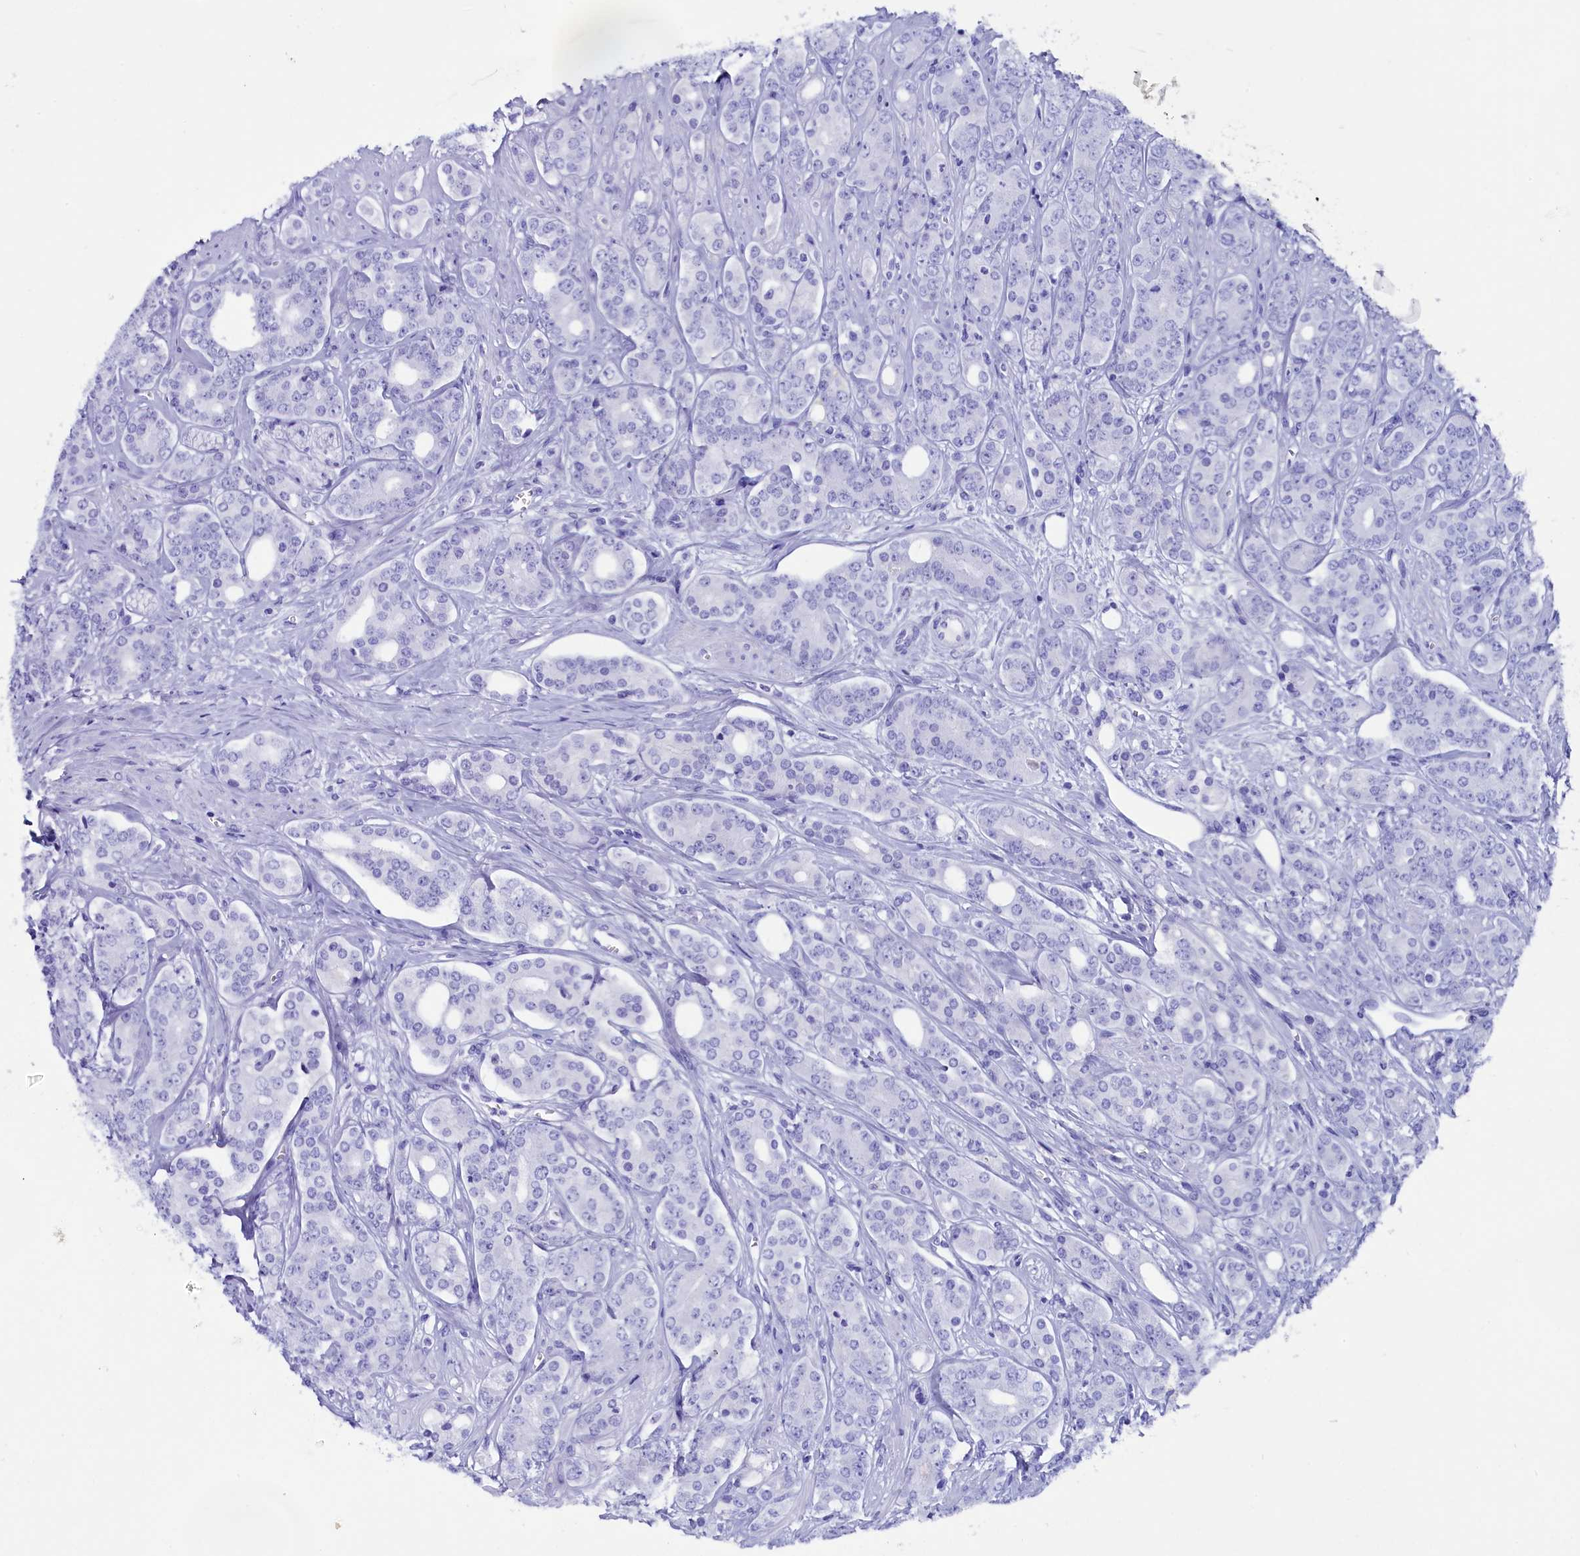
{"staining": {"intensity": "negative", "quantity": "none", "location": "none"}, "tissue": "prostate cancer", "cell_type": "Tumor cells", "image_type": "cancer", "snomed": [{"axis": "morphology", "description": "Adenocarcinoma, High grade"}, {"axis": "topography", "description": "Prostate"}], "caption": "Tumor cells show no significant protein positivity in prostate high-grade adenocarcinoma.", "gene": "ANKRD29", "patient": {"sex": "male", "age": 62}}